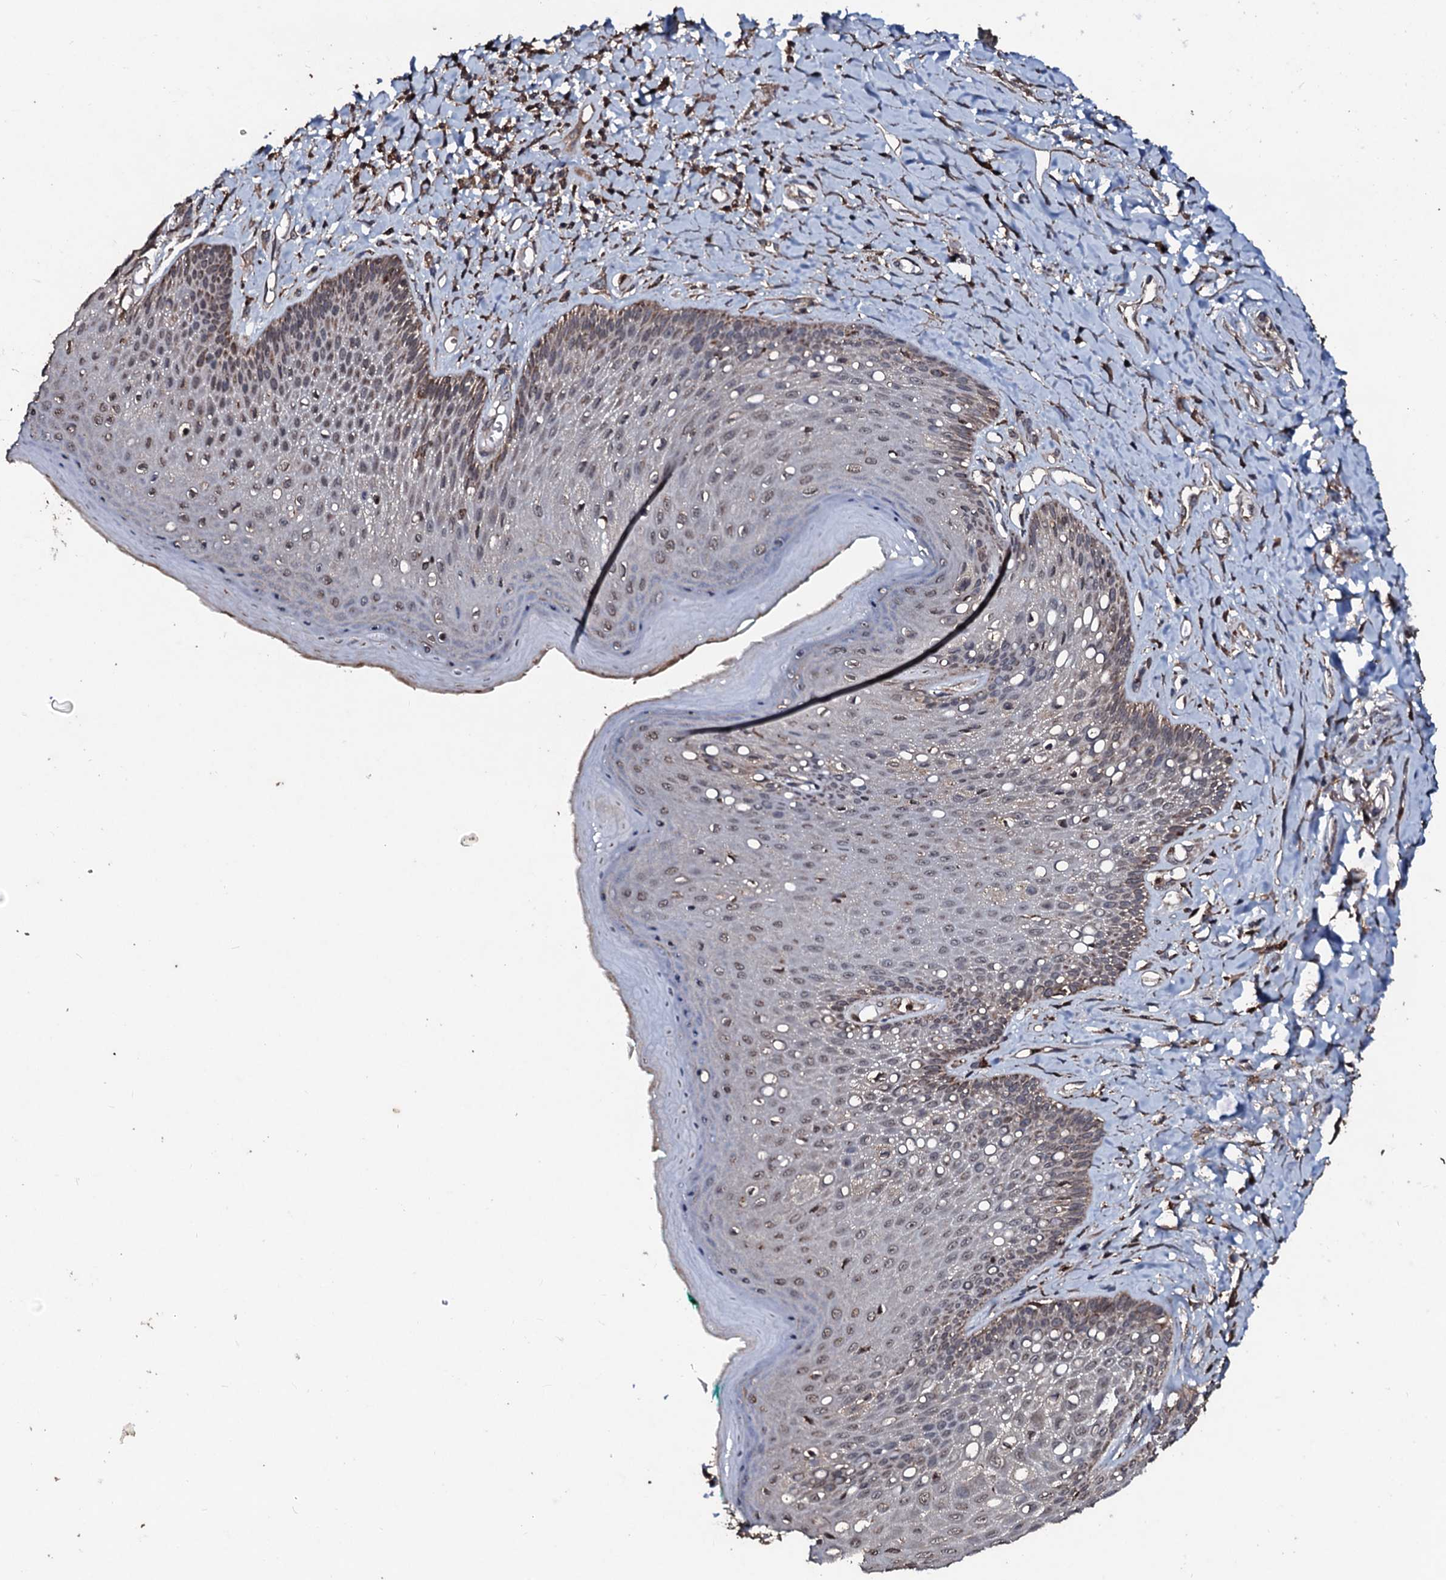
{"staining": {"intensity": "moderate", "quantity": ">75%", "location": "cytoplasmic/membranous,nuclear"}, "tissue": "skin", "cell_type": "Epidermal cells", "image_type": "normal", "snomed": [{"axis": "morphology", "description": "Normal tissue, NOS"}, {"axis": "topography", "description": "Anal"}], "caption": "The histopathology image reveals a brown stain indicating the presence of a protein in the cytoplasmic/membranous,nuclear of epidermal cells in skin. (DAB (3,3'-diaminobenzidine) IHC with brightfield microscopy, high magnification).", "gene": "SDHAF2", "patient": {"sex": "male", "age": 78}}